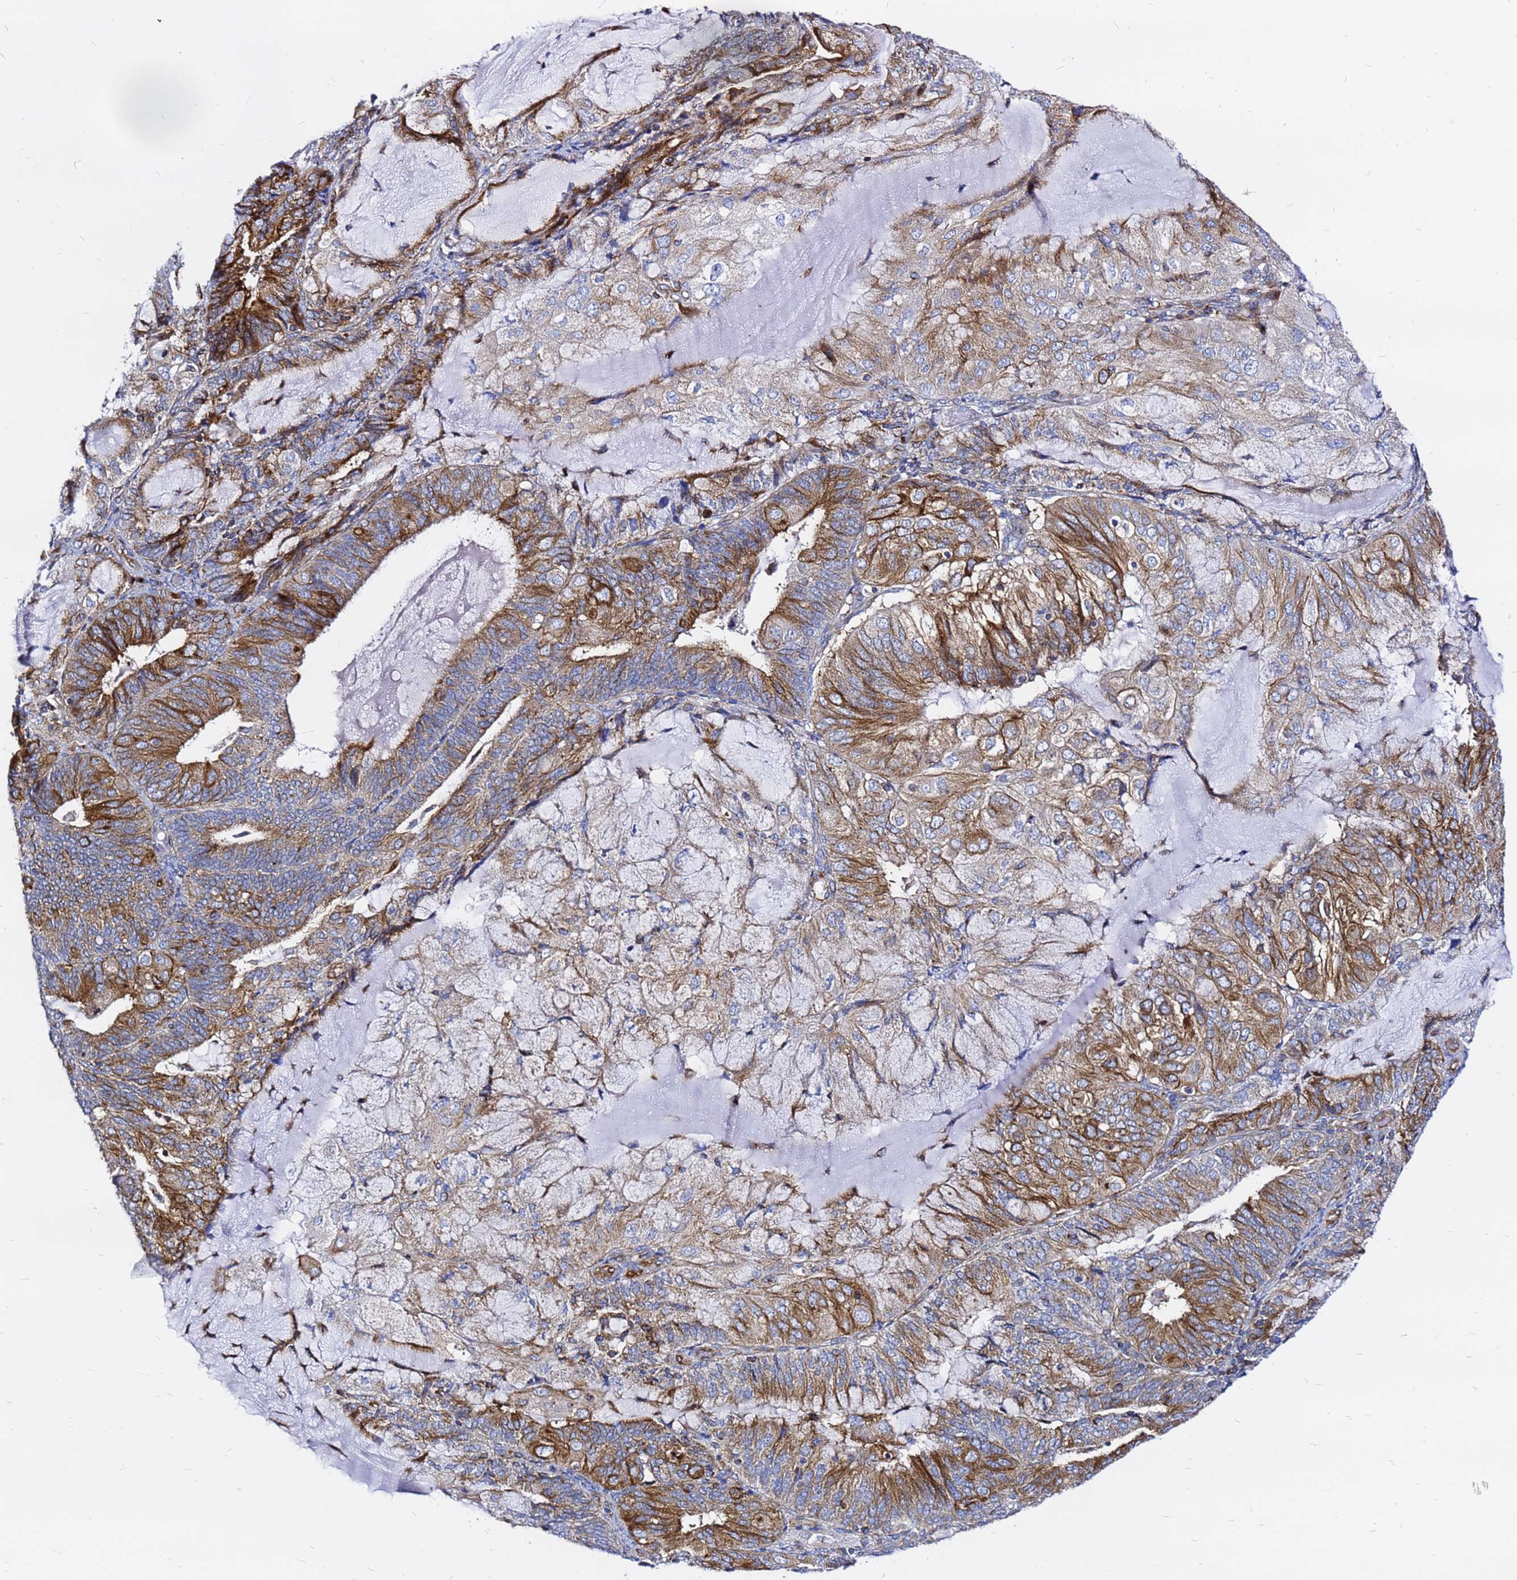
{"staining": {"intensity": "moderate", "quantity": "25%-75%", "location": "cytoplasmic/membranous"}, "tissue": "endometrial cancer", "cell_type": "Tumor cells", "image_type": "cancer", "snomed": [{"axis": "morphology", "description": "Adenocarcinoma, NOS"}, {"axis": "topography", "description": "Endometrium"}], "caption": "Immunohistochemistry (IHC) micrograph of neoplastic tissue: endometrial cancer stained using immunohistochemistry (IHC) exhibits medium levels of moderate protein expression localized specifically in the cytoplasmic/membranous of tumor cells, appearing as a cytoplasmic/membranous brown color.", "gene": "TUBA8", "patient": {"sex": "female", "age": 81}}